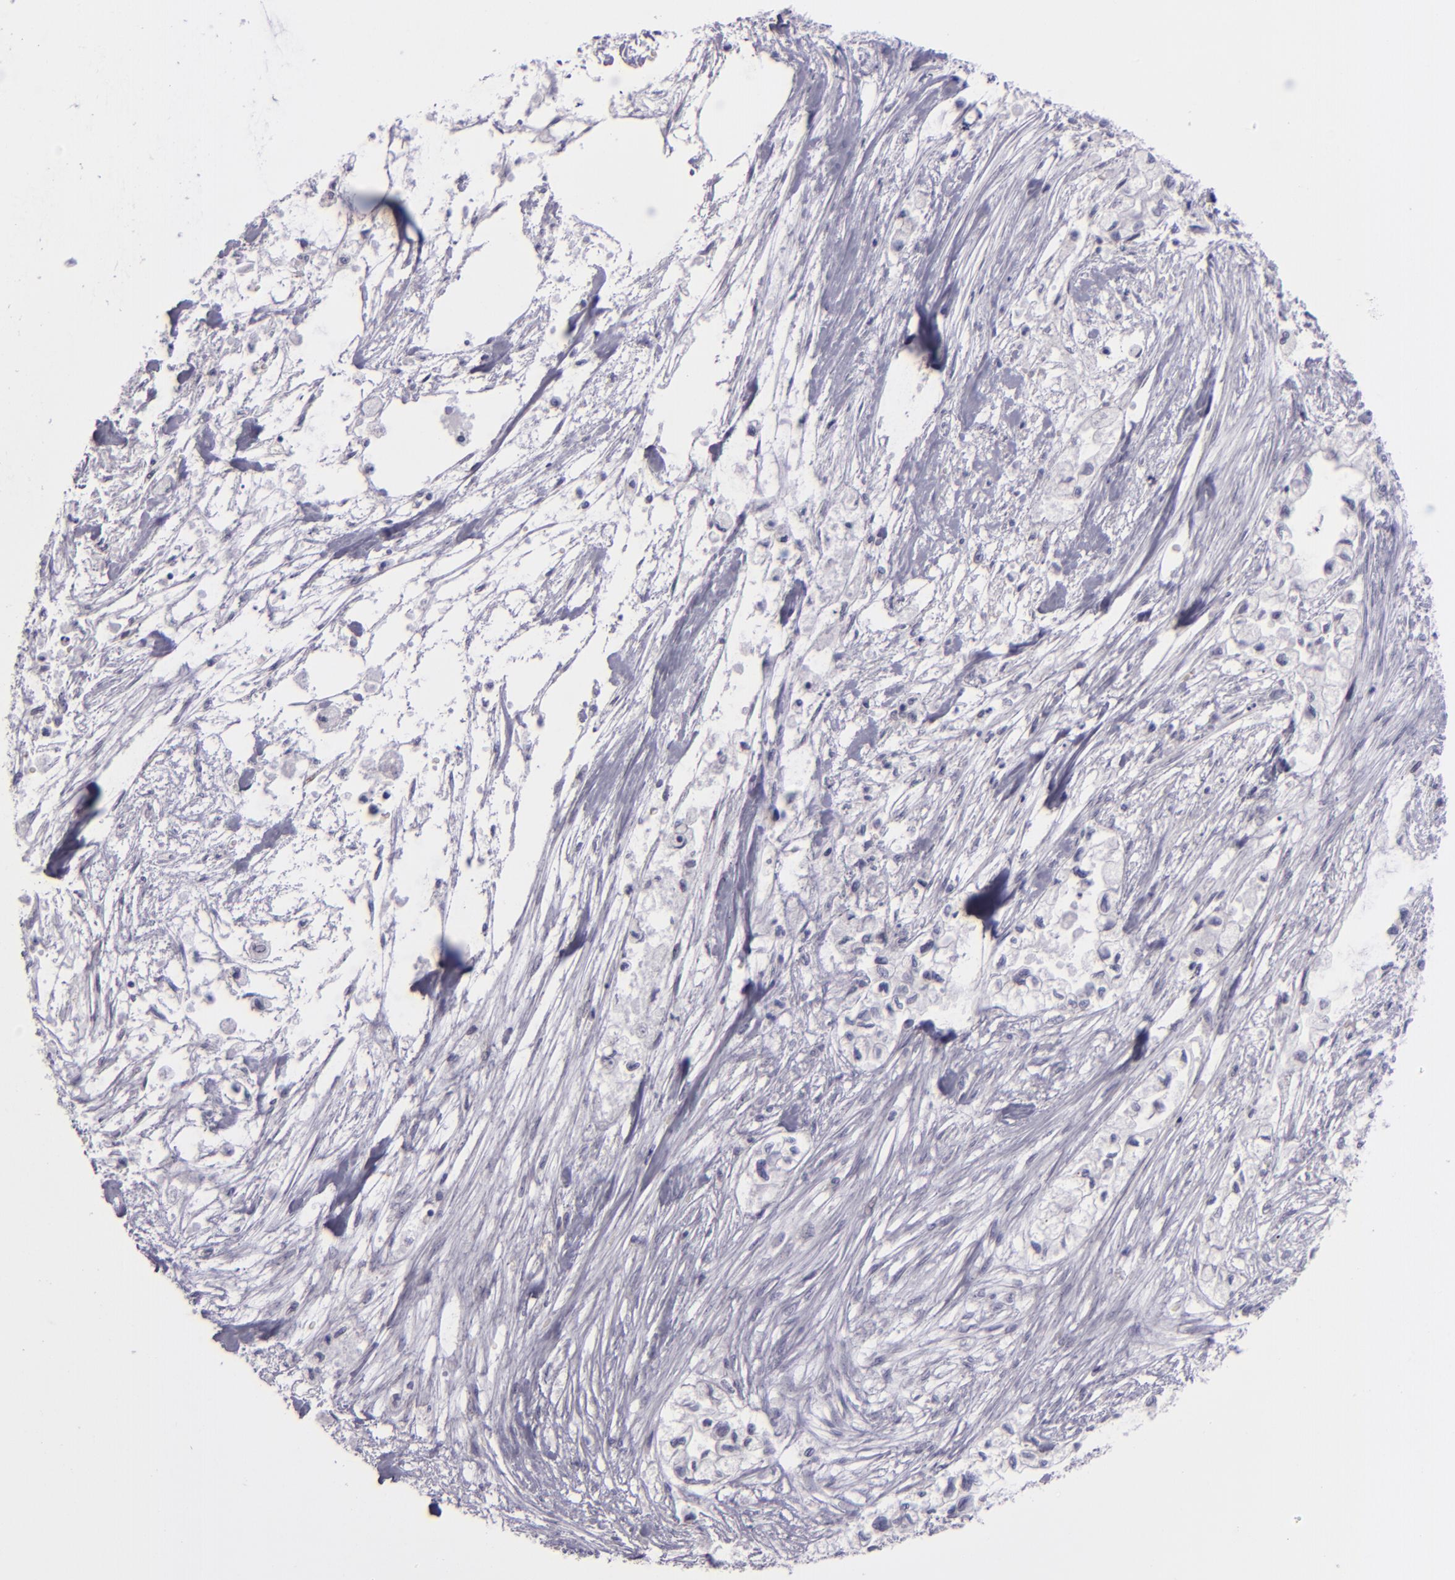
{"staining": {"intensity": "negative", "quantity": "none", "location": "none"}, "tissue": "pancreatic cancer", "cell_type": "Tumor cells", "image_type": "cancer", "snomed": [{"axis": "morphology", "description": "Adenocarcinoma, NOS"}, {"axis": "topography", "description": "Pancreas"}], "caption": "Immunohistochemistry micrograph of pancreatic cancer (adenocarcinoma) stained for a protein (brown), which exhibits no positivity in tumor cells.", "gene": "SNCB", "patient": {"sex": "male", "age": 79}}